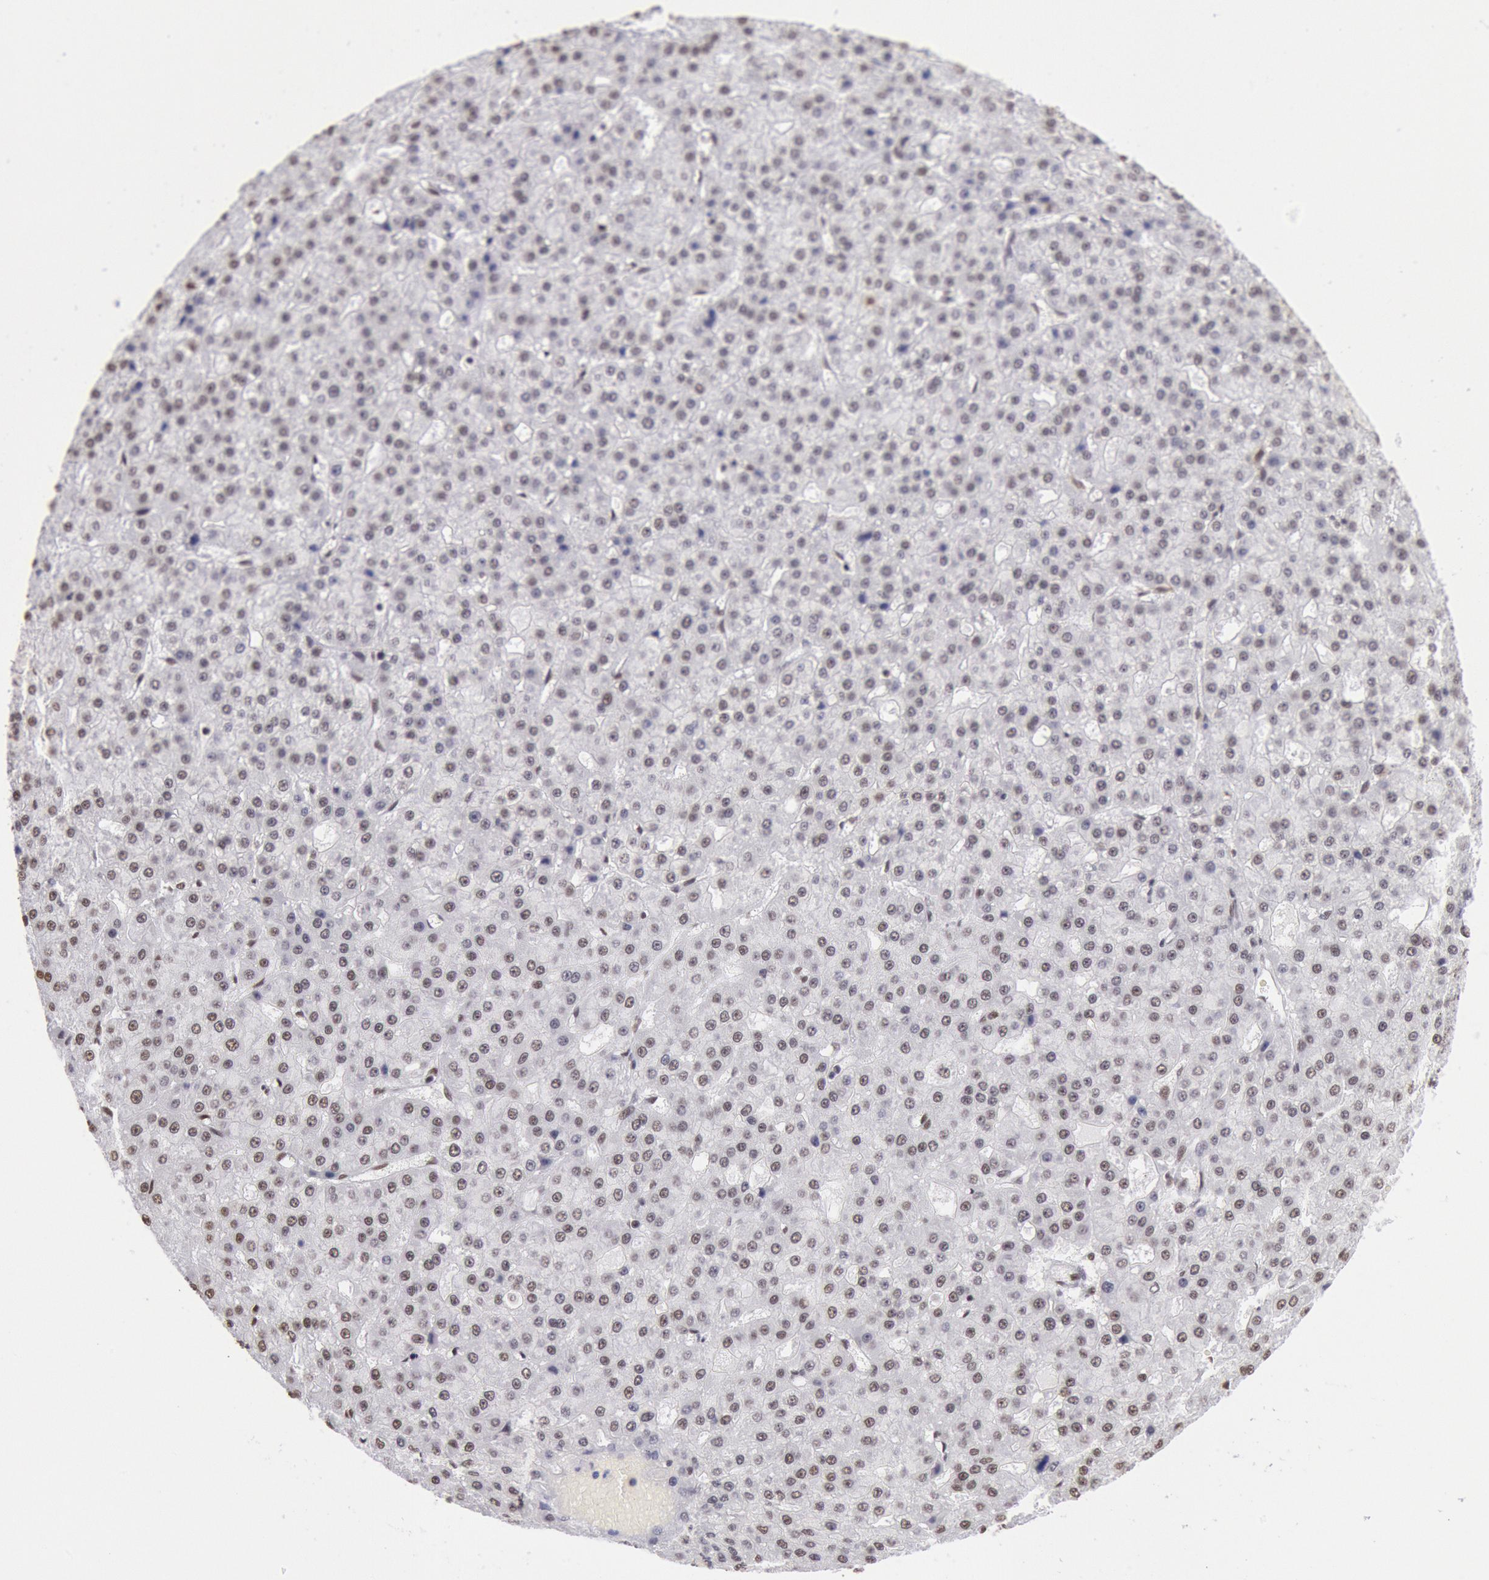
{"staining": {"intensity": "weak", "quantity": "<25%", "location": "nuclear"}, "tissue": "liver cancer", "cell_type": "Tumor cells", "image_type": "cancer", "snomed": [{"axis": "morphology", "description": "Carcinoma, Hepatocellular, NOS"}, {"axis": "topography", "description": "Liver"}], "caption": "An image of human liver cancer (hepatocellular carcinoma) is negative for staining in tumor cells.", "gene": "SNRPD3", "patient": {"sex": "male", "age": 47}}